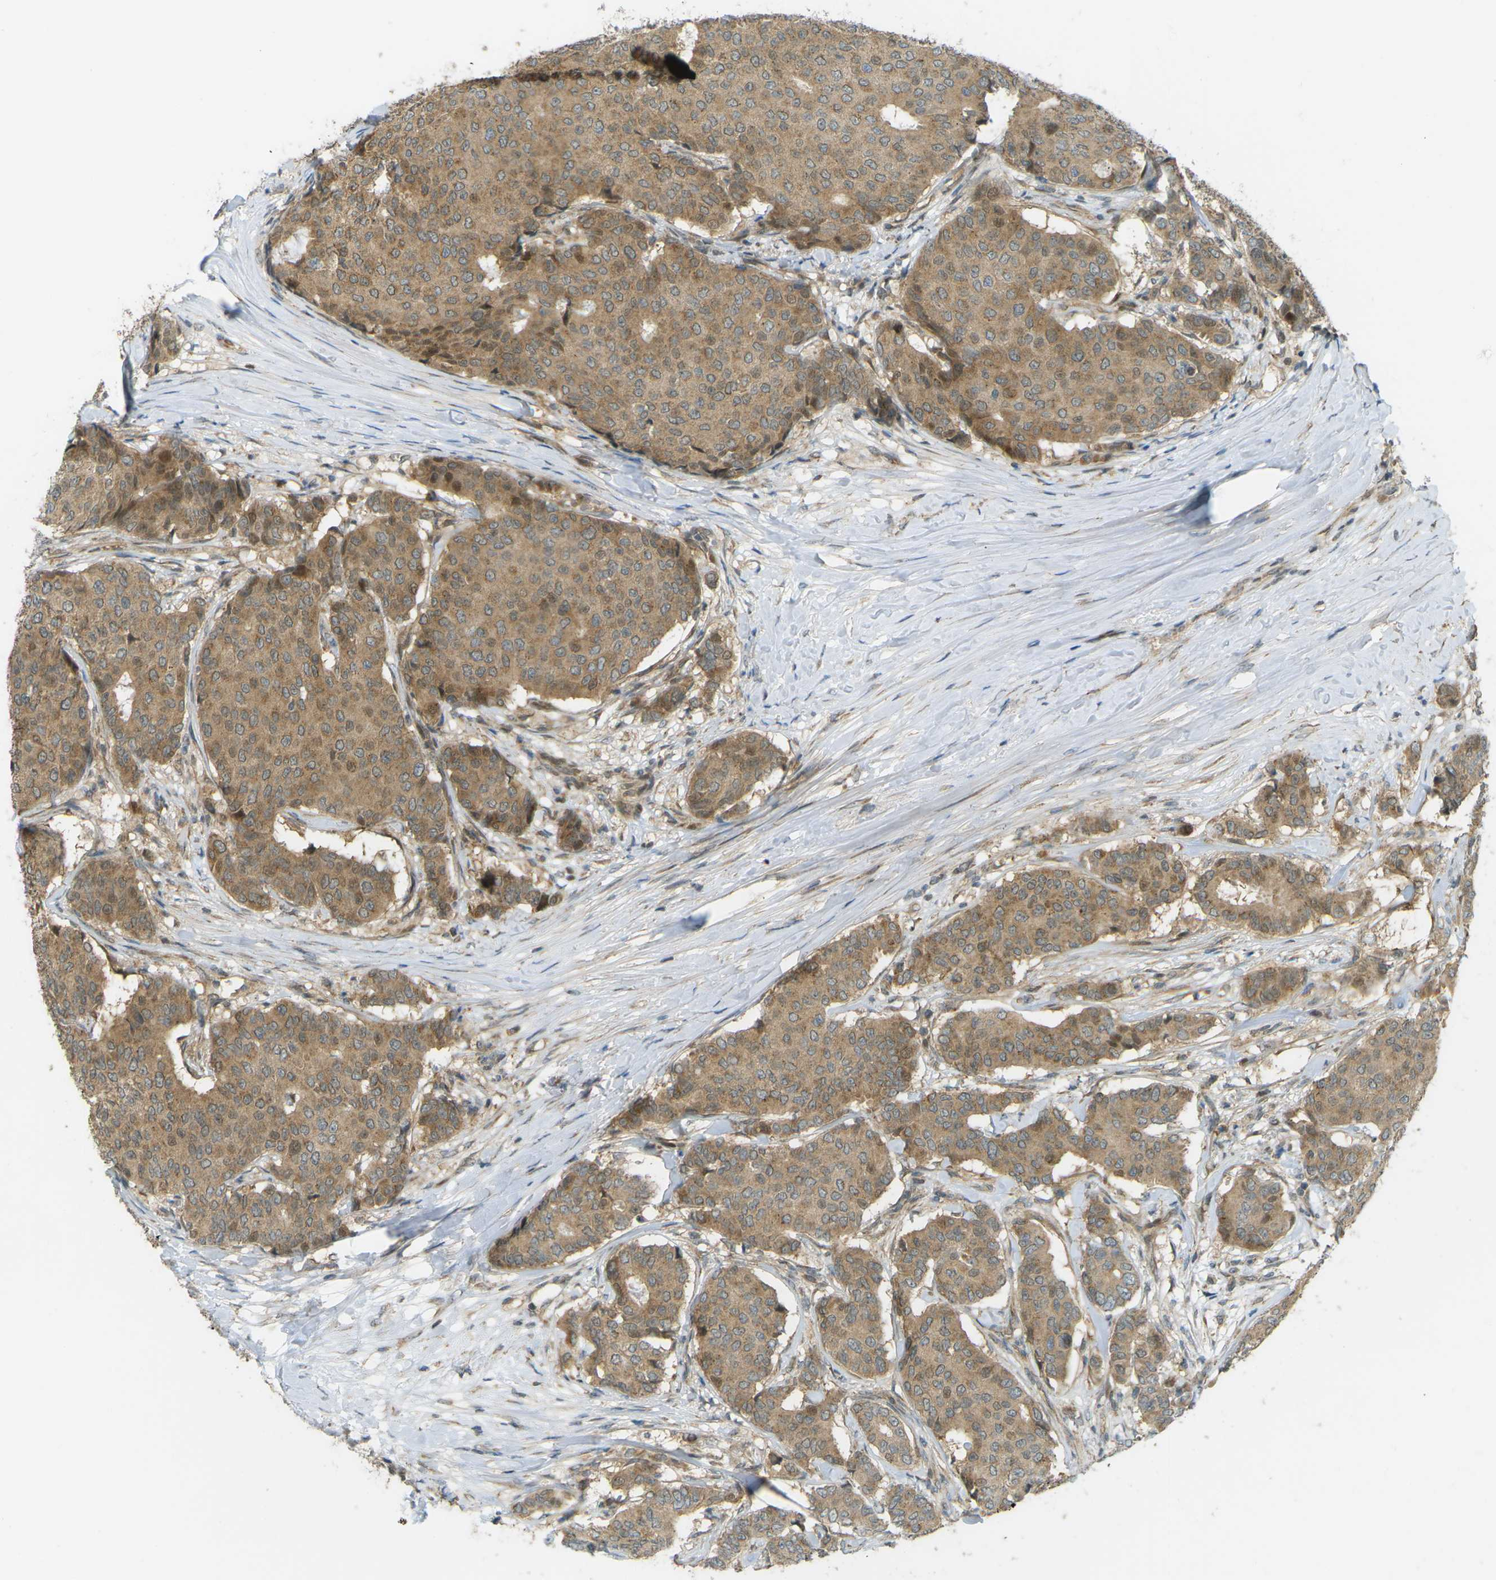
{"staining": {"intensity": "moderate", "quantity": ">75%", "location": "cytoplasmic/membranous"}, "tissue": "breast cancer", "cell_type": "Tumor cells", "image_type": "cancer", "snomed": [{"axis": "morphology", "description": "Duct carcinoma"}, {"axis": "topography", "description": "Breast"}], "caption": "Immunohistochemical staining of human invasive ductal carcinoma (breast) reveals moderate cytoplasmic/membranous protein expression in about >75% of tumor cells. Nuclei are stained in blue.", "gene": "CCDC186", "patient": {"sex": "female", "age": 75}}